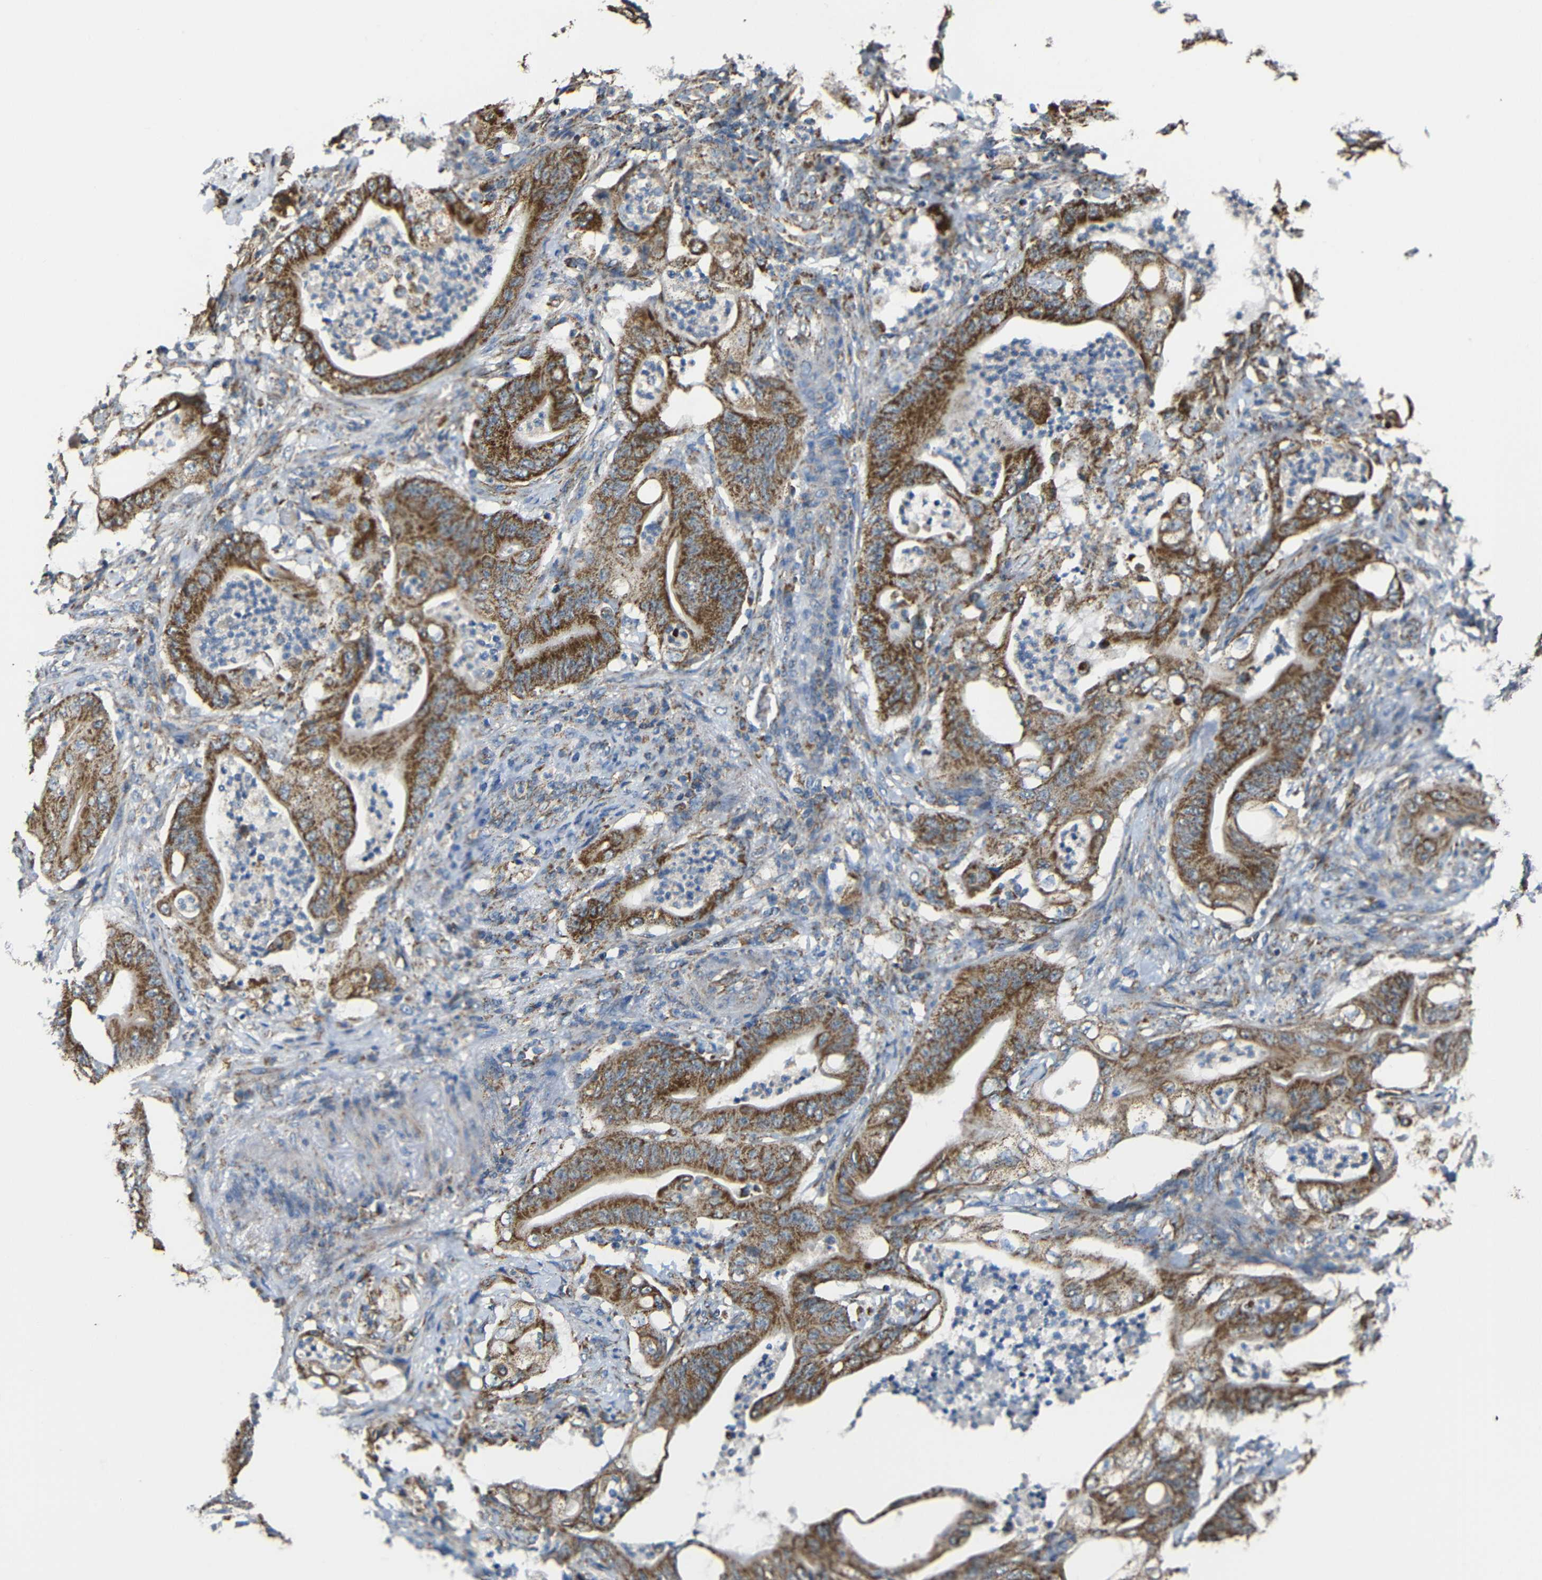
{"staining": {"intensity": "strong", "quantity": ">75%", "location": "cytoplasmic/membranous"}, "tissue": "stomach cancer", "cell_type": "Tumor cells", "image_type": "cancer", "snomed": [{"axis": "morphology", "description": "Adenocarcinoma, NOS"}, {"axis": "topography", "description": "Stomach"}], "caption": "This image exhibits immunohistochemistry staining of stomach adenocarcinoma, with high strong cytoplasmic/membranous staining in approximately >75% of tumor cells.", "gene": "NR3C2", "patient": {"sex": "female", "age": 73}}